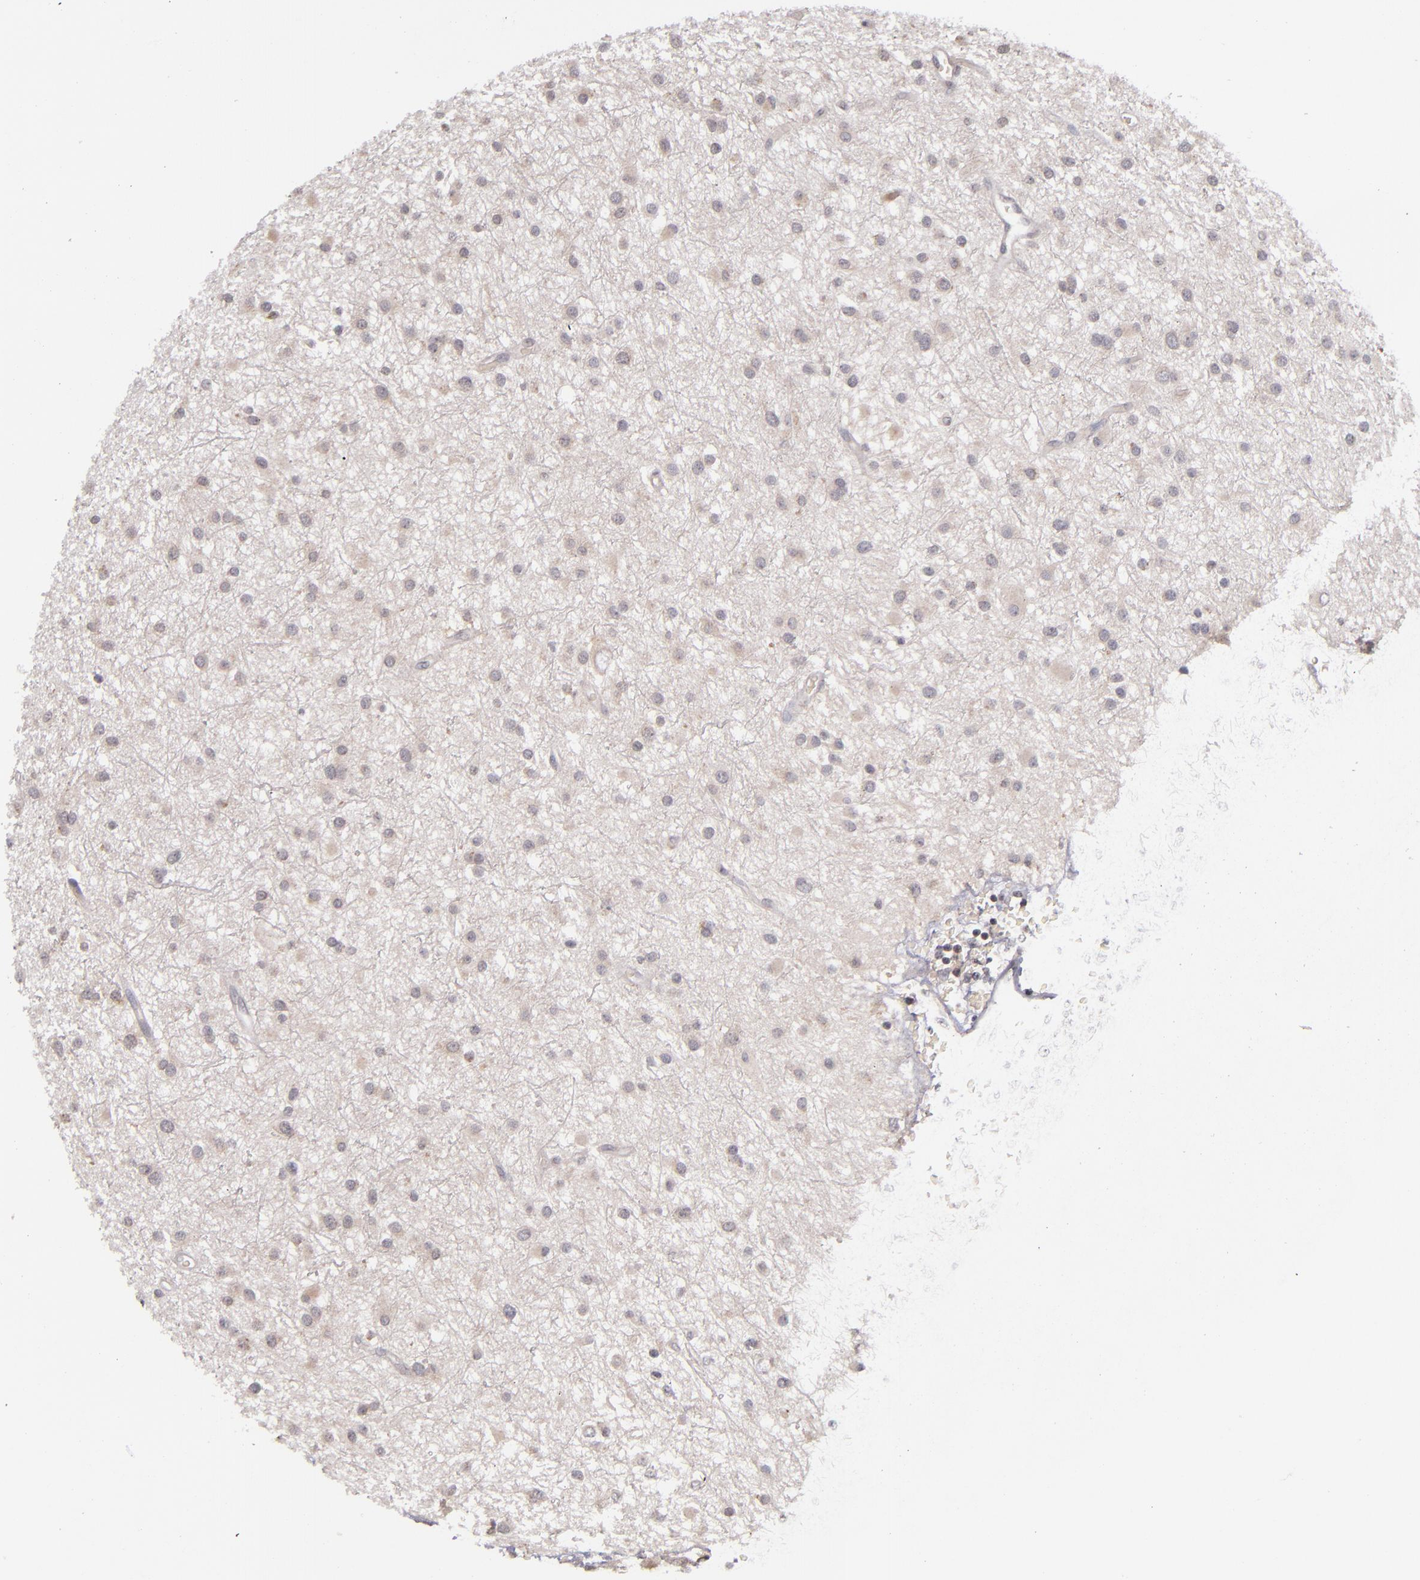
{"staining": {"intensity": "weak", "quantity": "25%-75%", "location": "cytoplasmic/membranous"}, "tissue": "glioma", "cell_type": "Tumor cells", "image_type": "cancer", "snomed": [{"axis": "morphology", "description": "Glioma, malignant, Low grade"}, {"axis": "topography", "description": "Brain"}], "caption": "IHC micrograph of human malignant low-grade glioma stained for a protein (brown), which displays low levels of weak cytoplasmic/membranous positivity in about 25%-75% of tumor cells.", "gene": "TSC2", "patient": {"sex": "female", "age": 36}}